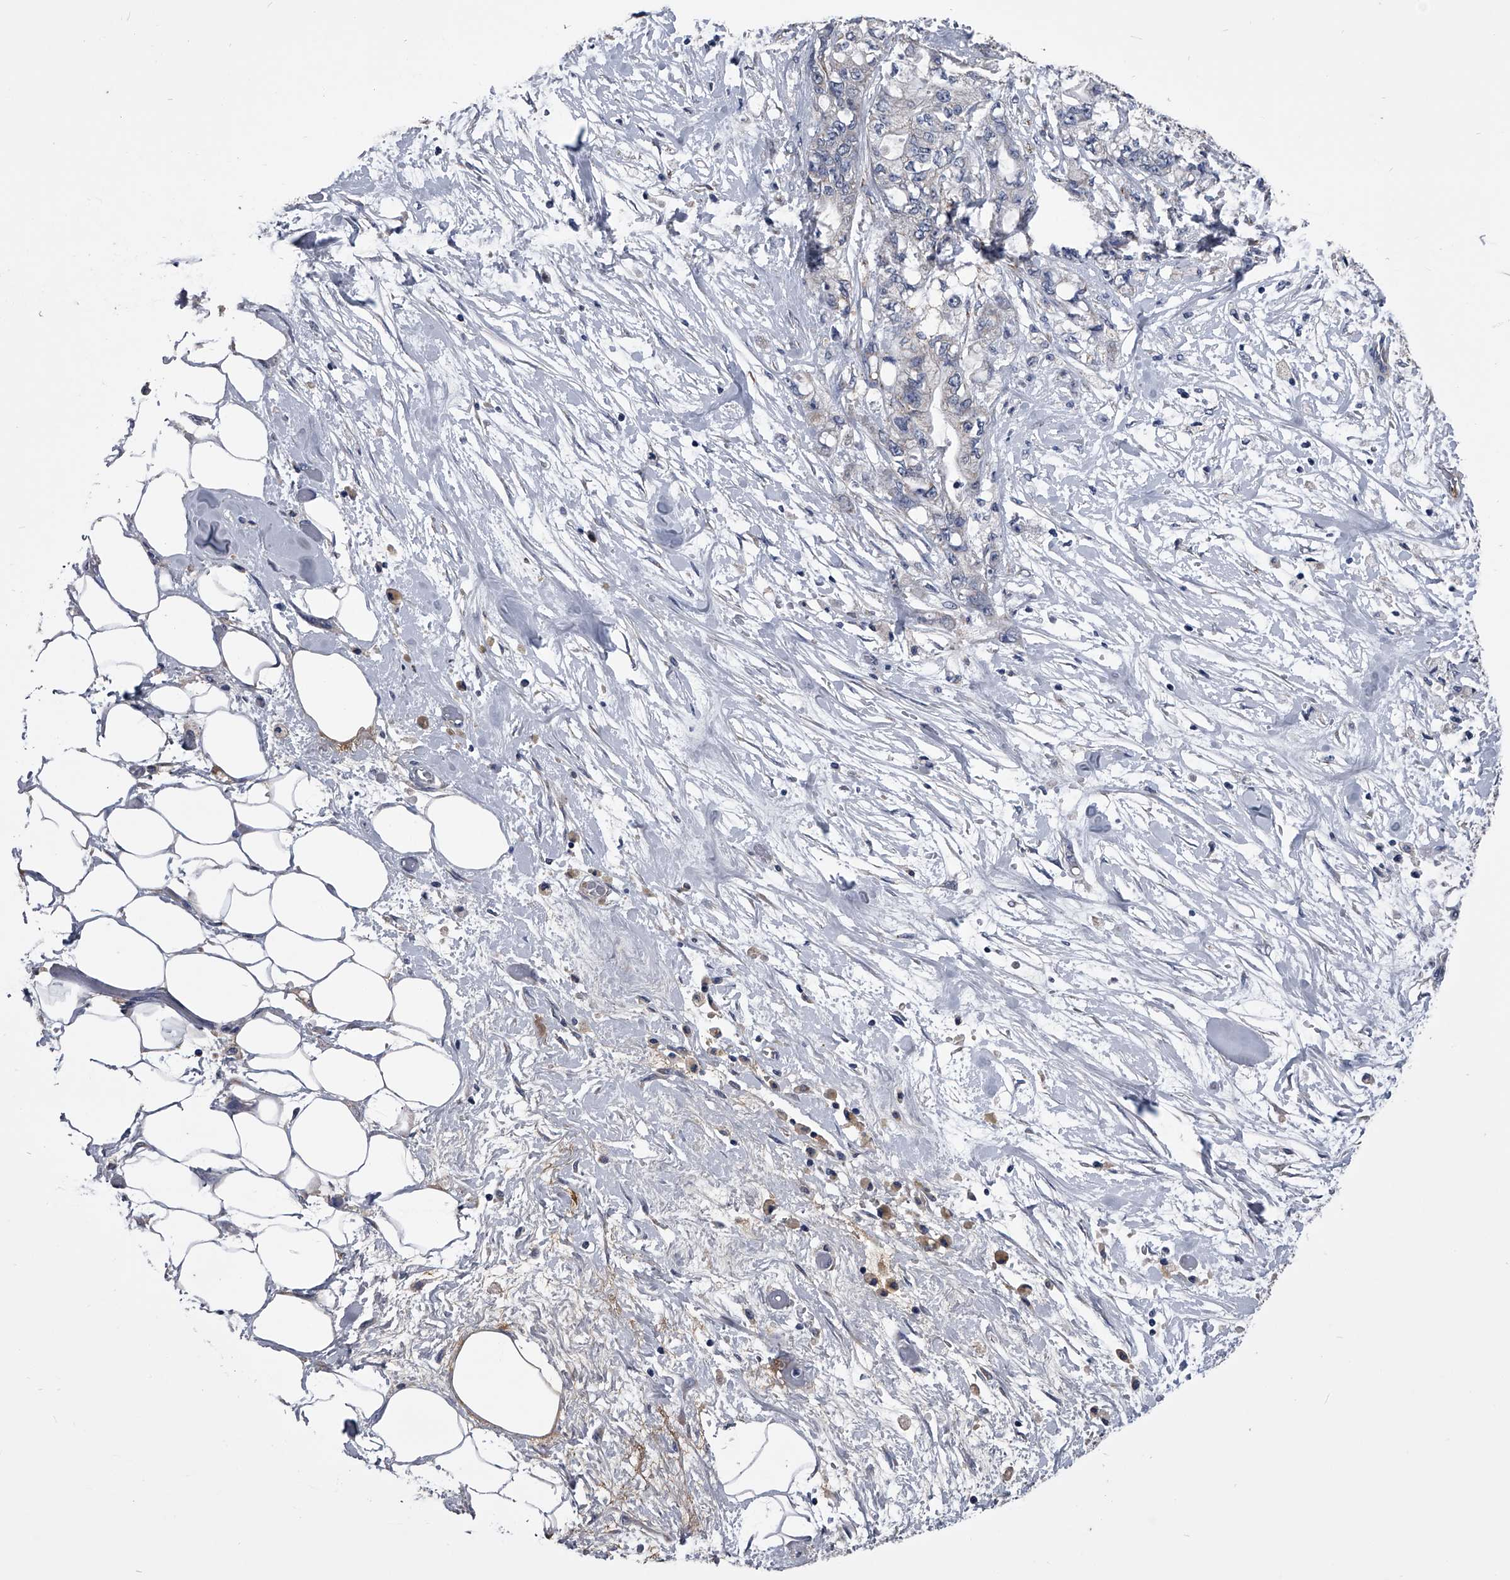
{"staining": {"intensity": "negative", "quantity": "none", "location": "none"}, "tissue": "pancreatic cancer", "cell_type": "Tumor cells", "image_type": "cancer", "snomed": [{"axis": "morphology", "description": "Adenocarcinoma, NOS"}, {"axis": "topography", "description": "Pancreas"}], "caption": "Adenocarcinoma (pancreatic) was stained to show a protein in brown. There is no significant positivity in tumor cells.", "gene": "OAT", "patient": {"sex": "male", "age": 79}}